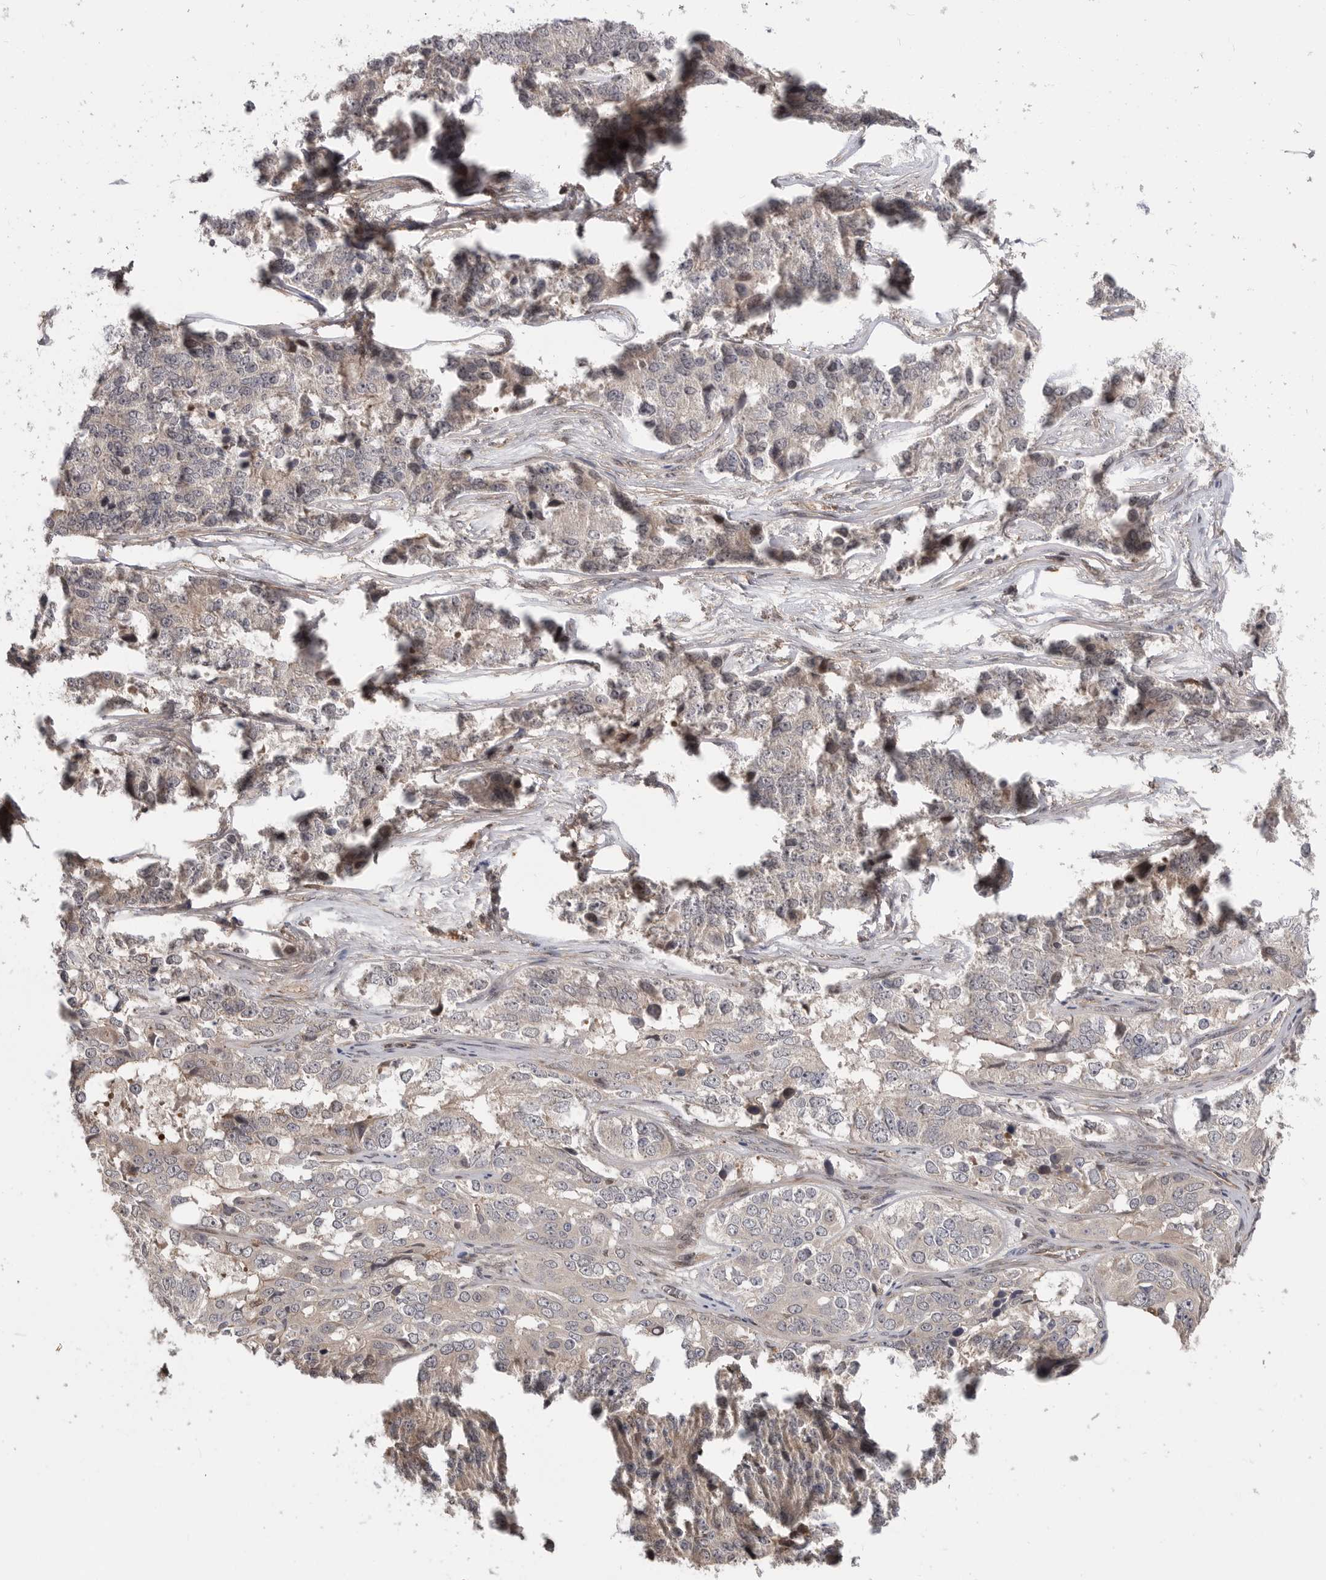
{"staining": {"intensity": "negative", "quantity": "none", "location": "none"}, "tissue": "ovarian cancer", "cell_type": "Tumor cells", "image_type": "cancer", "snomed": [{"axis": "morphology", "description": "Carcinoma, endometroid"}, {"axis": "topography", "description": "Ovary"}], "caption": "Immunohistochemical staining of endometroid carcinoma (ovarian) demonstrates no significant expression in tumor cells.", "gene": "TRIM56", "patient": {"sex": "female", "age": 51}}